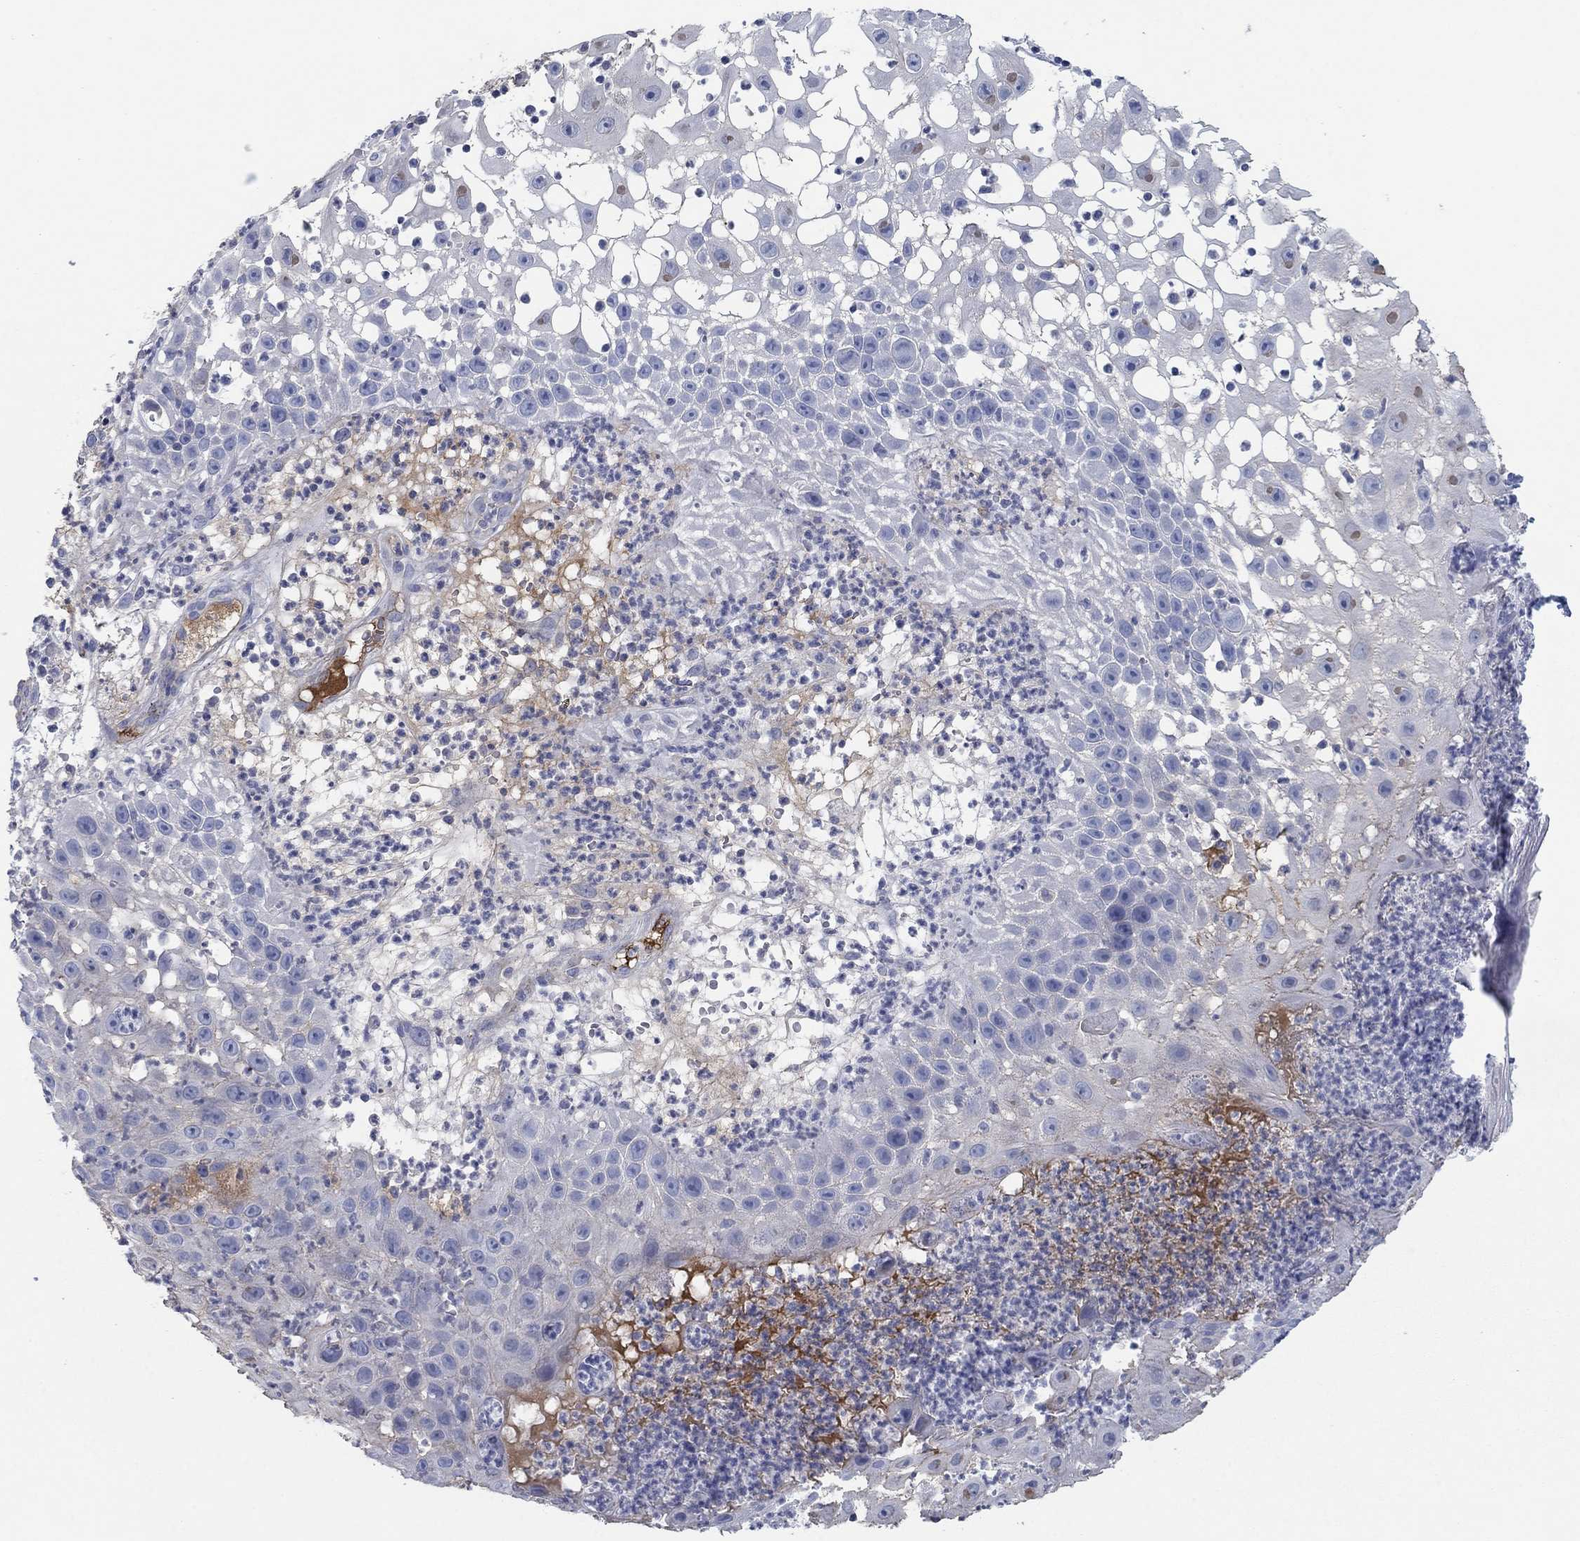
{"staining": {"intensity": "negative", "quantity": "none", "location": "none"}, "tissue": "skin cancer", "cell_type": "Tumor cells", "image_type": "cancer", "snomed": [{"axis": "morphology", "description": "Normal tissue, NOS"}, {"axis": "morphology", "description": "Squamous cell carcinoma, NOS"}, {"axis": "topography", "description": "Skin"}], "caption": "Immunohistochemical staining of squamous cell carcinoma (skin) exhibits no significant expression in tumor cells.", "gene": "APOC3", "patient": {"sex": "male", "age": 79}}